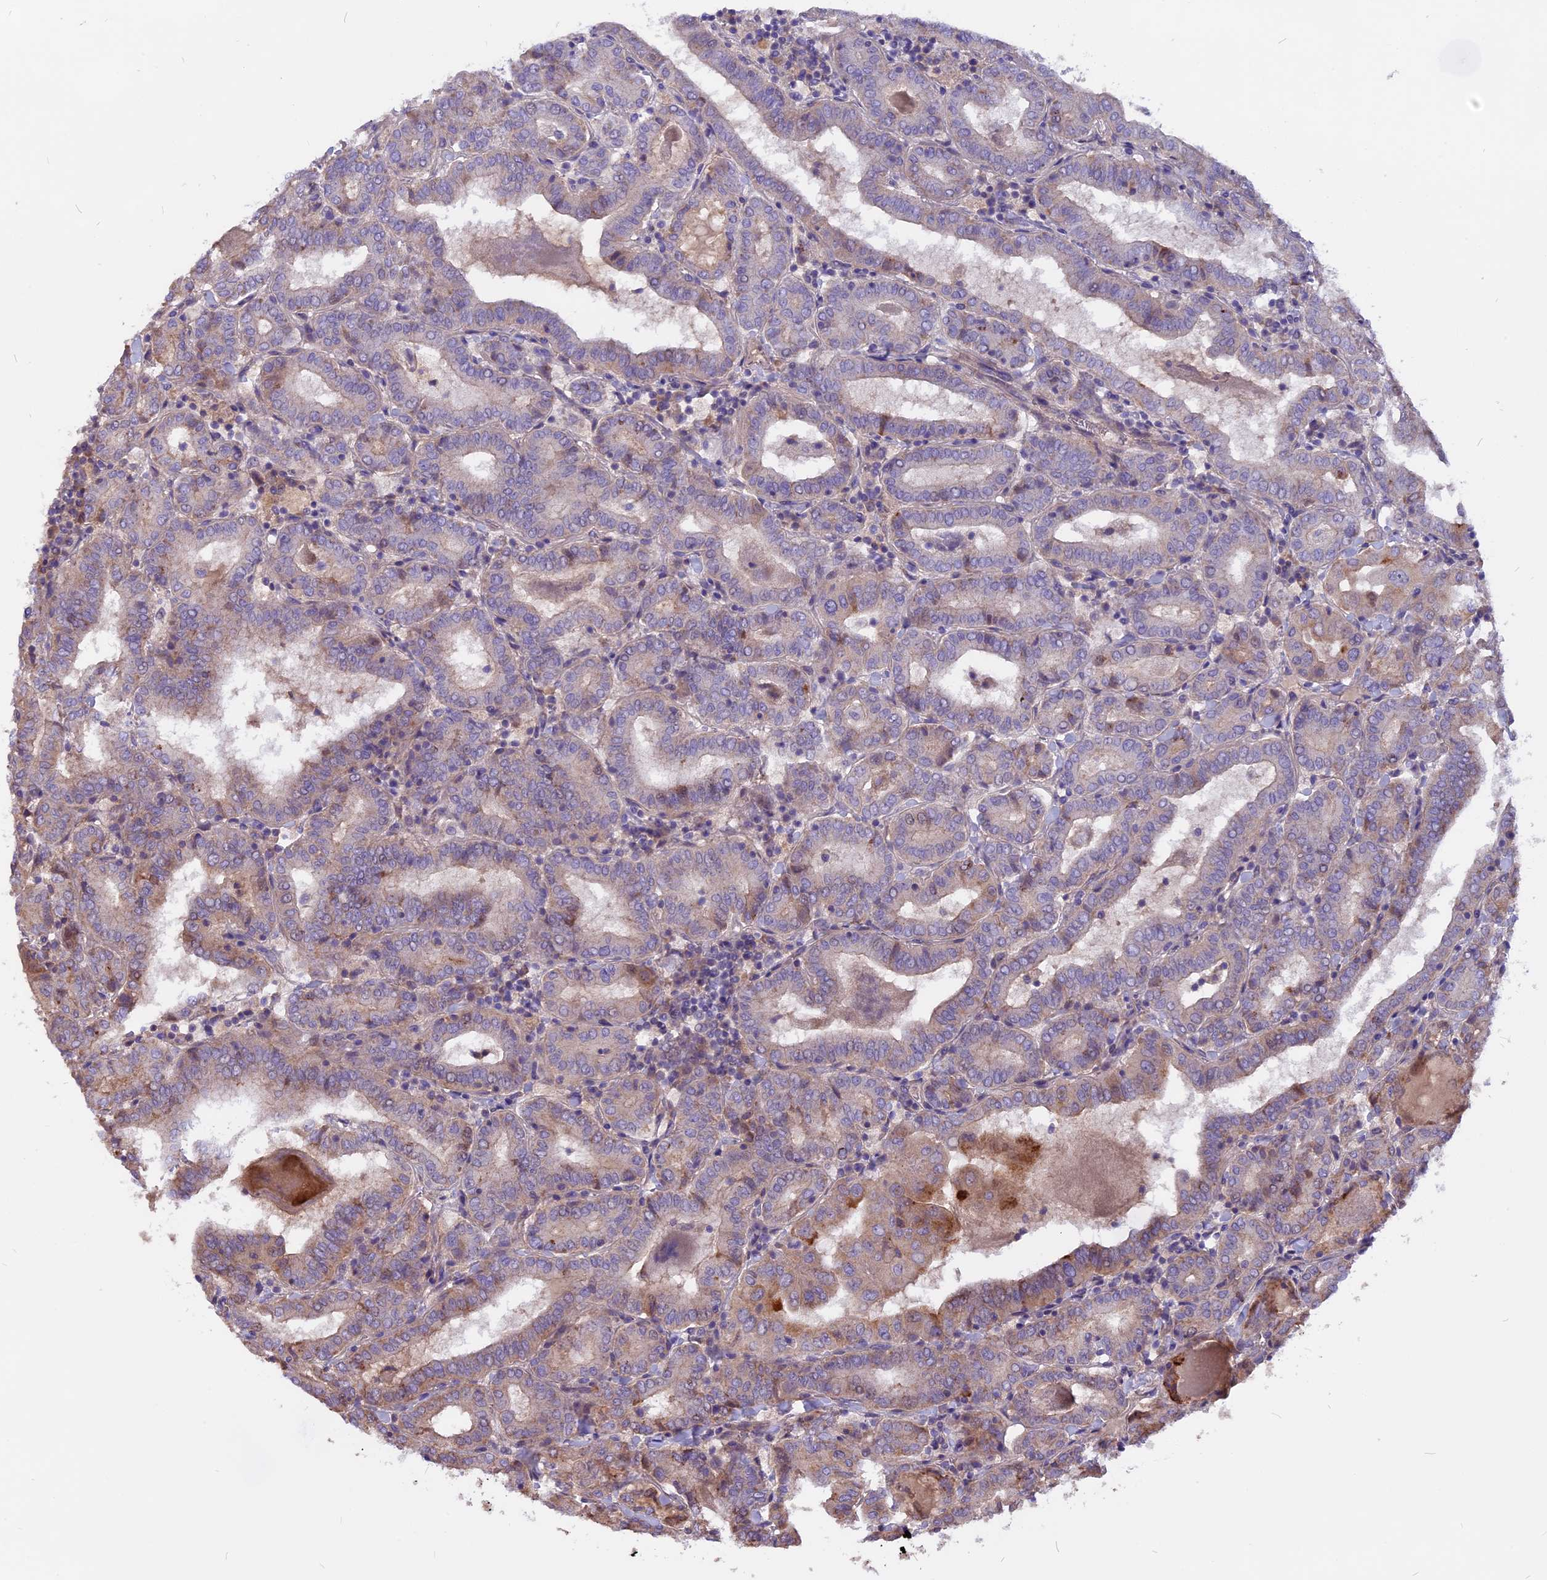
{"staining": {"intensity": "weak", "quantity": "25%-75%", "location": "cytoplasmic/membranous"}, "tissue": "thyroid cancer", "cell_type": "Tumor cells", "image_type": "cancer", "snomed": [{"axis": "morphology", "description": "Papillary adenocarcinoma, NOS"}, {"axis": "topography", "description": "Thyroid gland"}], "caption": "Papillary adenocarcinoma (thyroid) tissue shows weak cytoplasmic/membranous expression in approximately 25%-75% of tumor cells", "gene": "ANO3", "patient": {"sex": "female", "age": 72}}